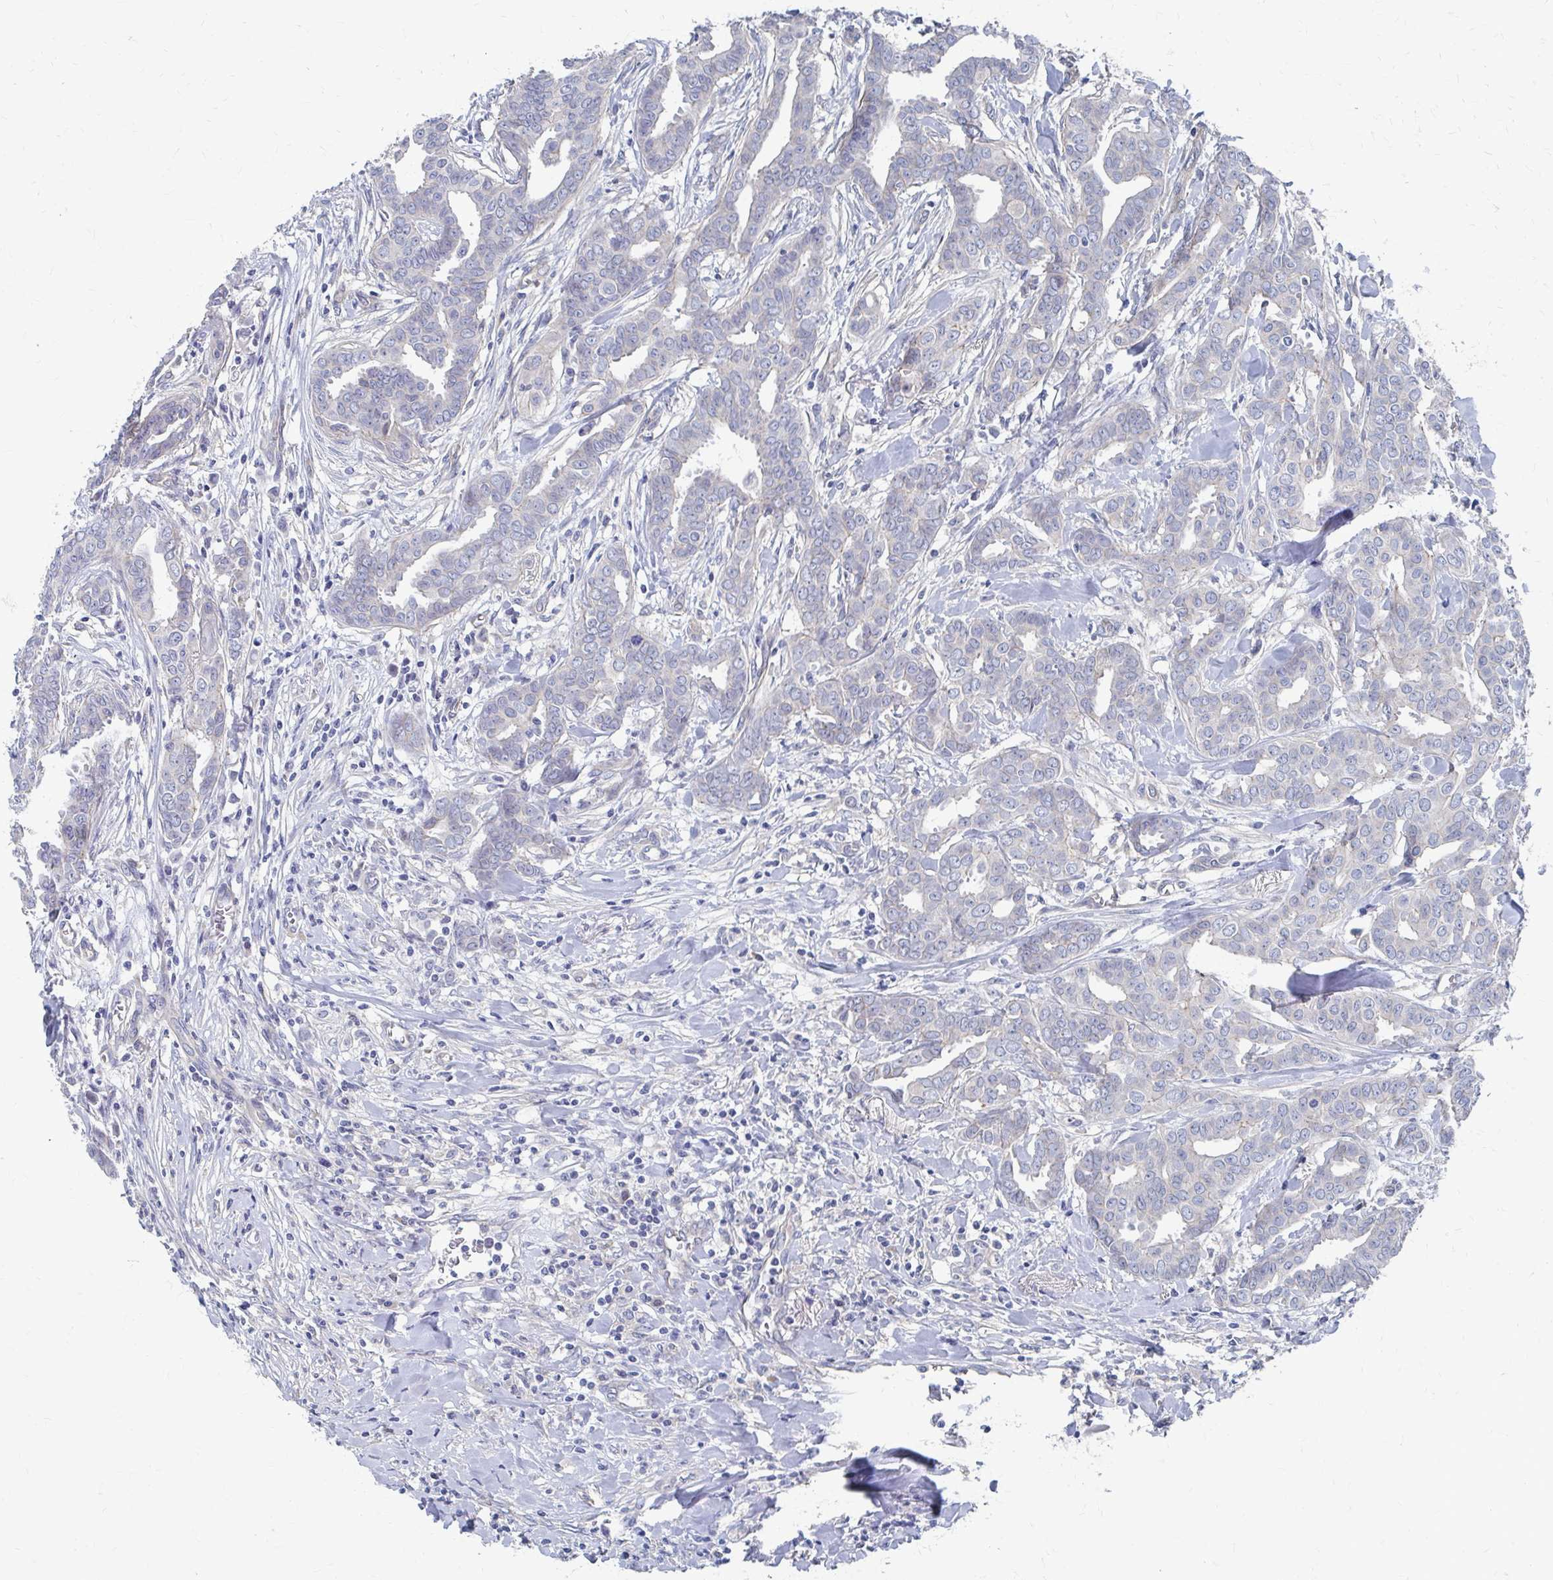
{"staining": {"intensity": "negative", "quantity": "none", "location": "none"}, "tissue": "breast cancer", "cell_type": "Tumor cells", "image_type": "cancer", "snomed": [{"axis": "morphology", "description": "Duct carcinoma"}, {"axis": "topography", "description": "Breast"}], "caption": "A high-resolution photomicrograph shows immunohistochemistry staining of breast cancer, which demonstrates no significant positivity in tumor cells.", "gene": "PLEKHG7", "patient": {"sex": "female", "age": 45}}